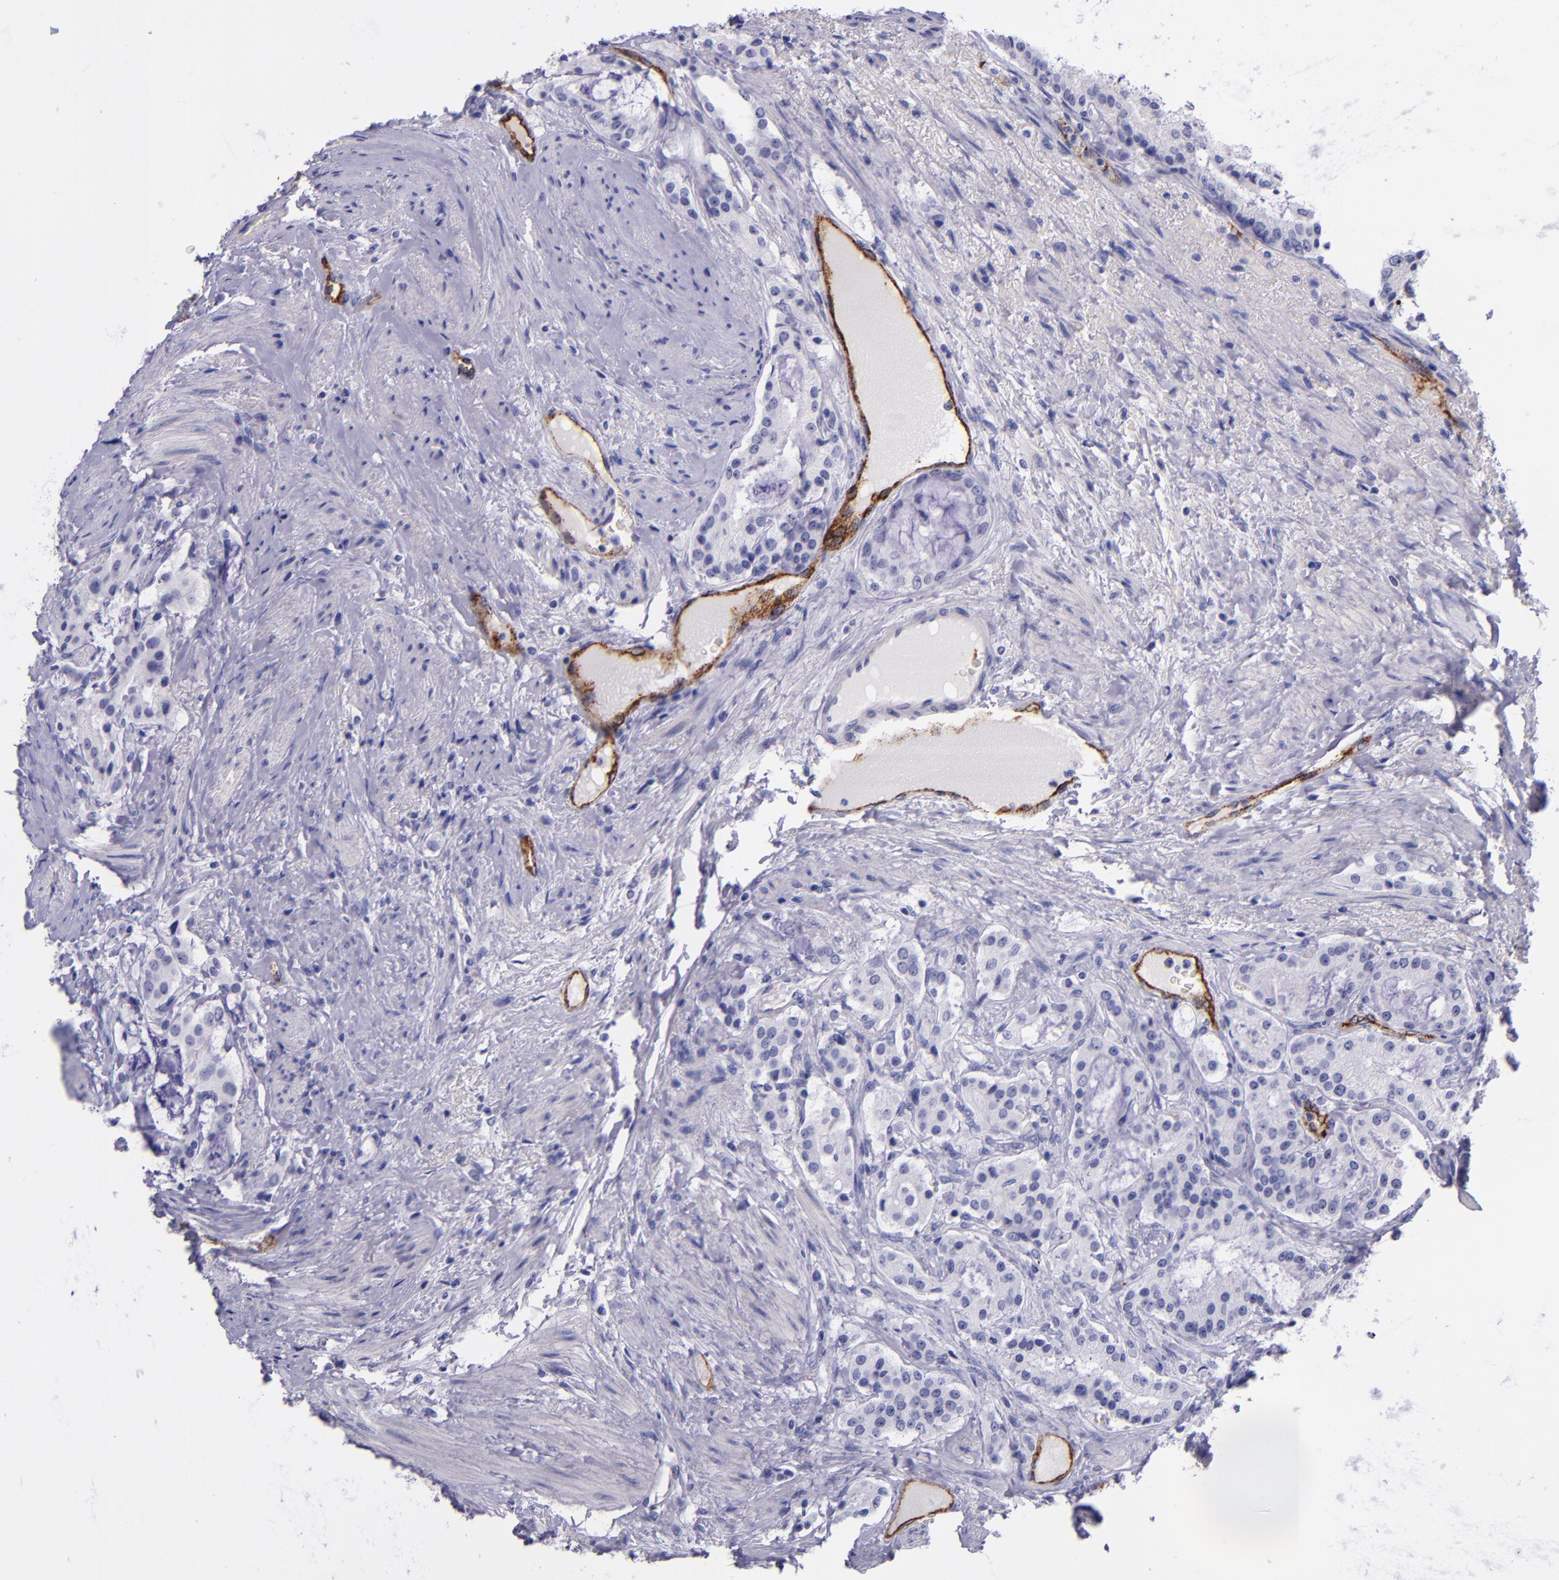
{"staining": {"intensity": "negative", "quantity": "none", "location": "none"}, "tissue": "prostate cancer", "cell_type": "Tumor cells", "image_type": "cancer", "snomed": [{"axis": "morphology", "description": "Adenocarcinoma, Medium grade"}, {"axis": "topography", "description": "Prostate"}], "caption": "Prostate adenocarcinoma (medium-grade) stained for a protein using IHC shows no expression tumor cells.", "gene": "SELE", "patient": {"sex": "male", "age": 72}}